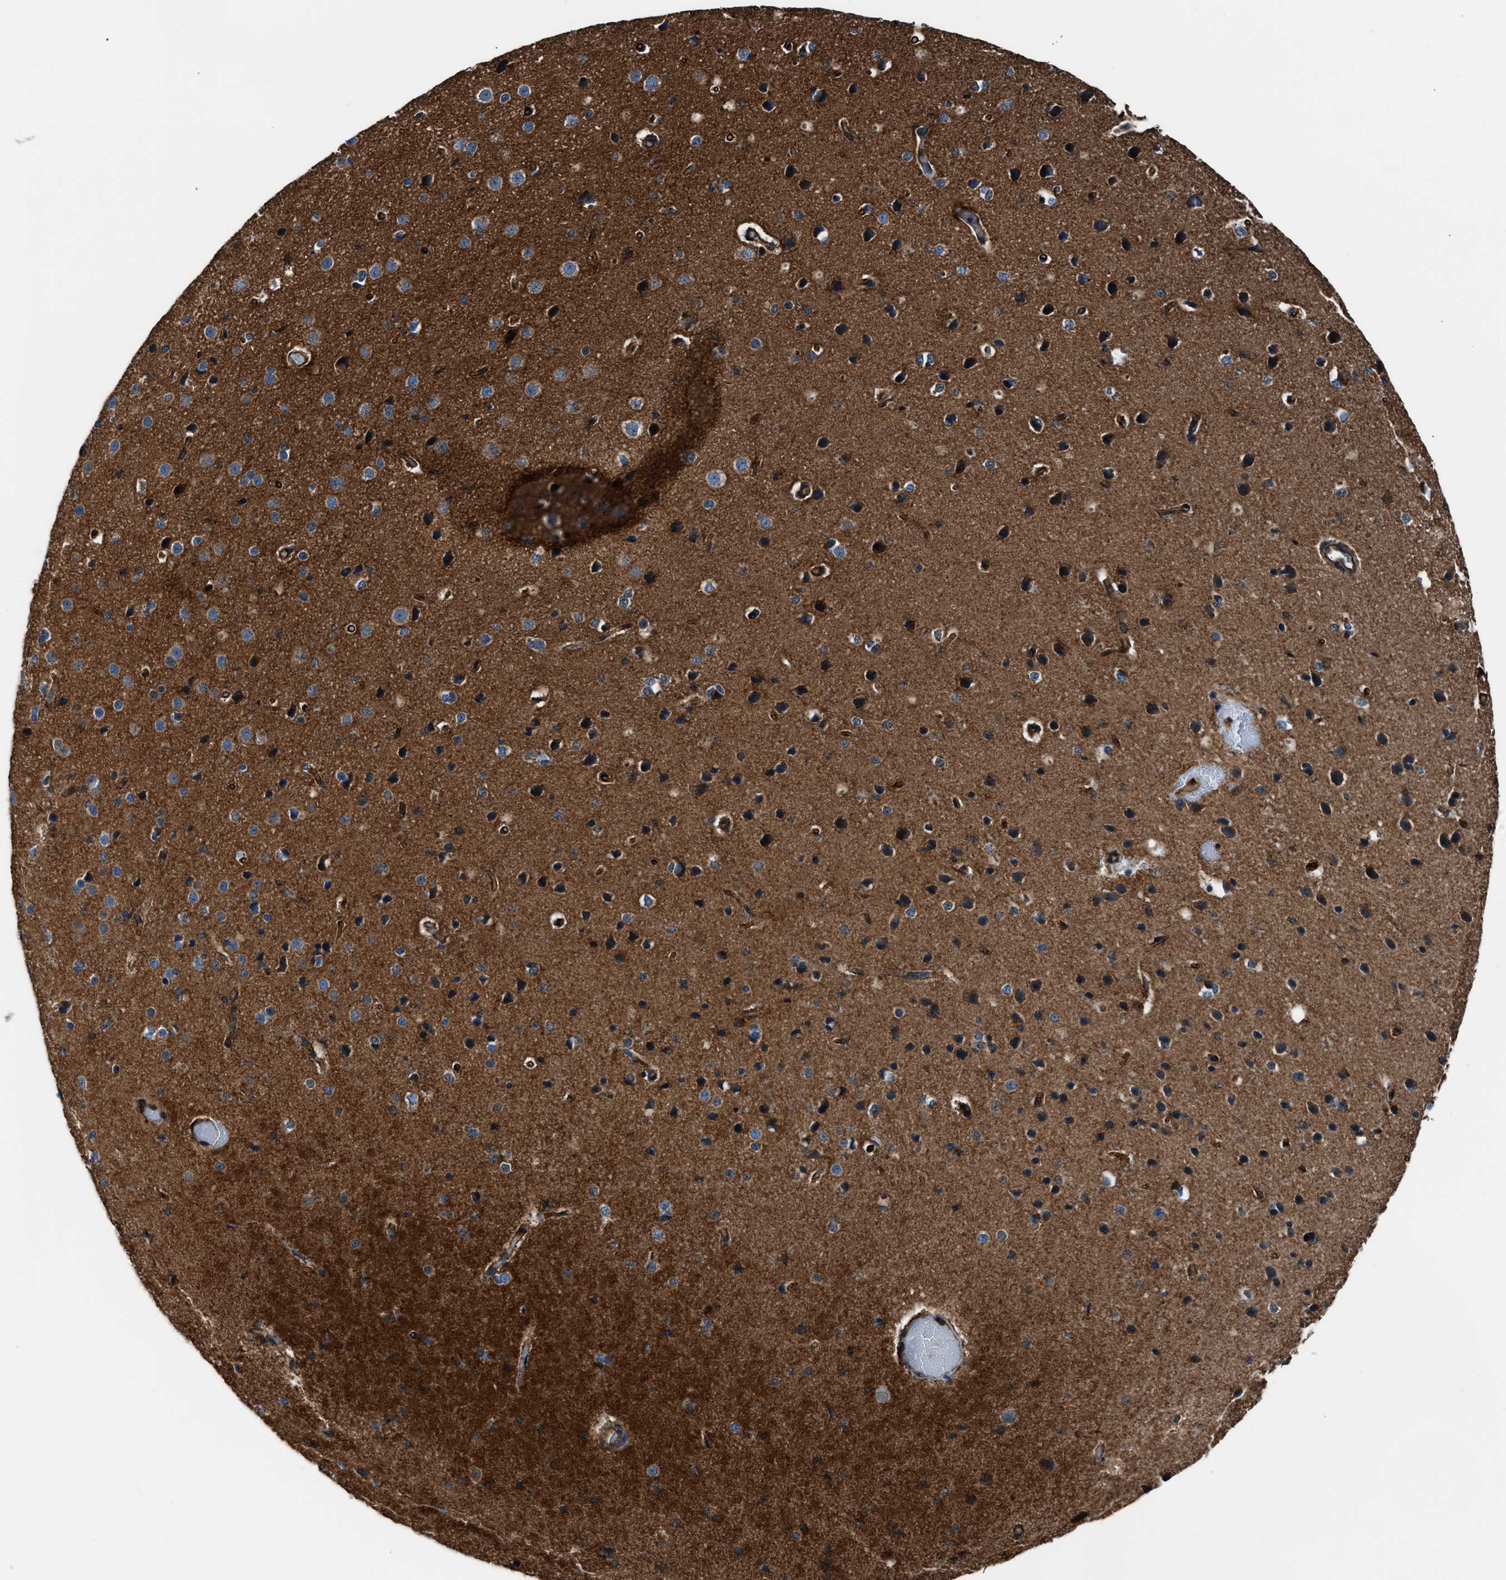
{"staining": {"intensity": "moderate", "quantity": ">75%", "location": "cytoplasmic/membranous"}, "tissue": "cerebral cortex", "cell_type": "Endothelial cells", "image_type": "normal", "snomed": [{"axis": "morphology", "description": "Normal tissue, NOS"}, {"axis": "morphology", "description": "Developmental malformation"}, {"axis": "topography", "description": "Cerebral cortex"}], "caption": "Moderate cytoplasmic/membranous protein expression is seen in approximately >75% of endothelial cells in cerebral cortex. (IHC, brightfield microscopy, high magnification).", "gene": "ENSG00000281039", "patient": {"sex": "female", "age": 30}}